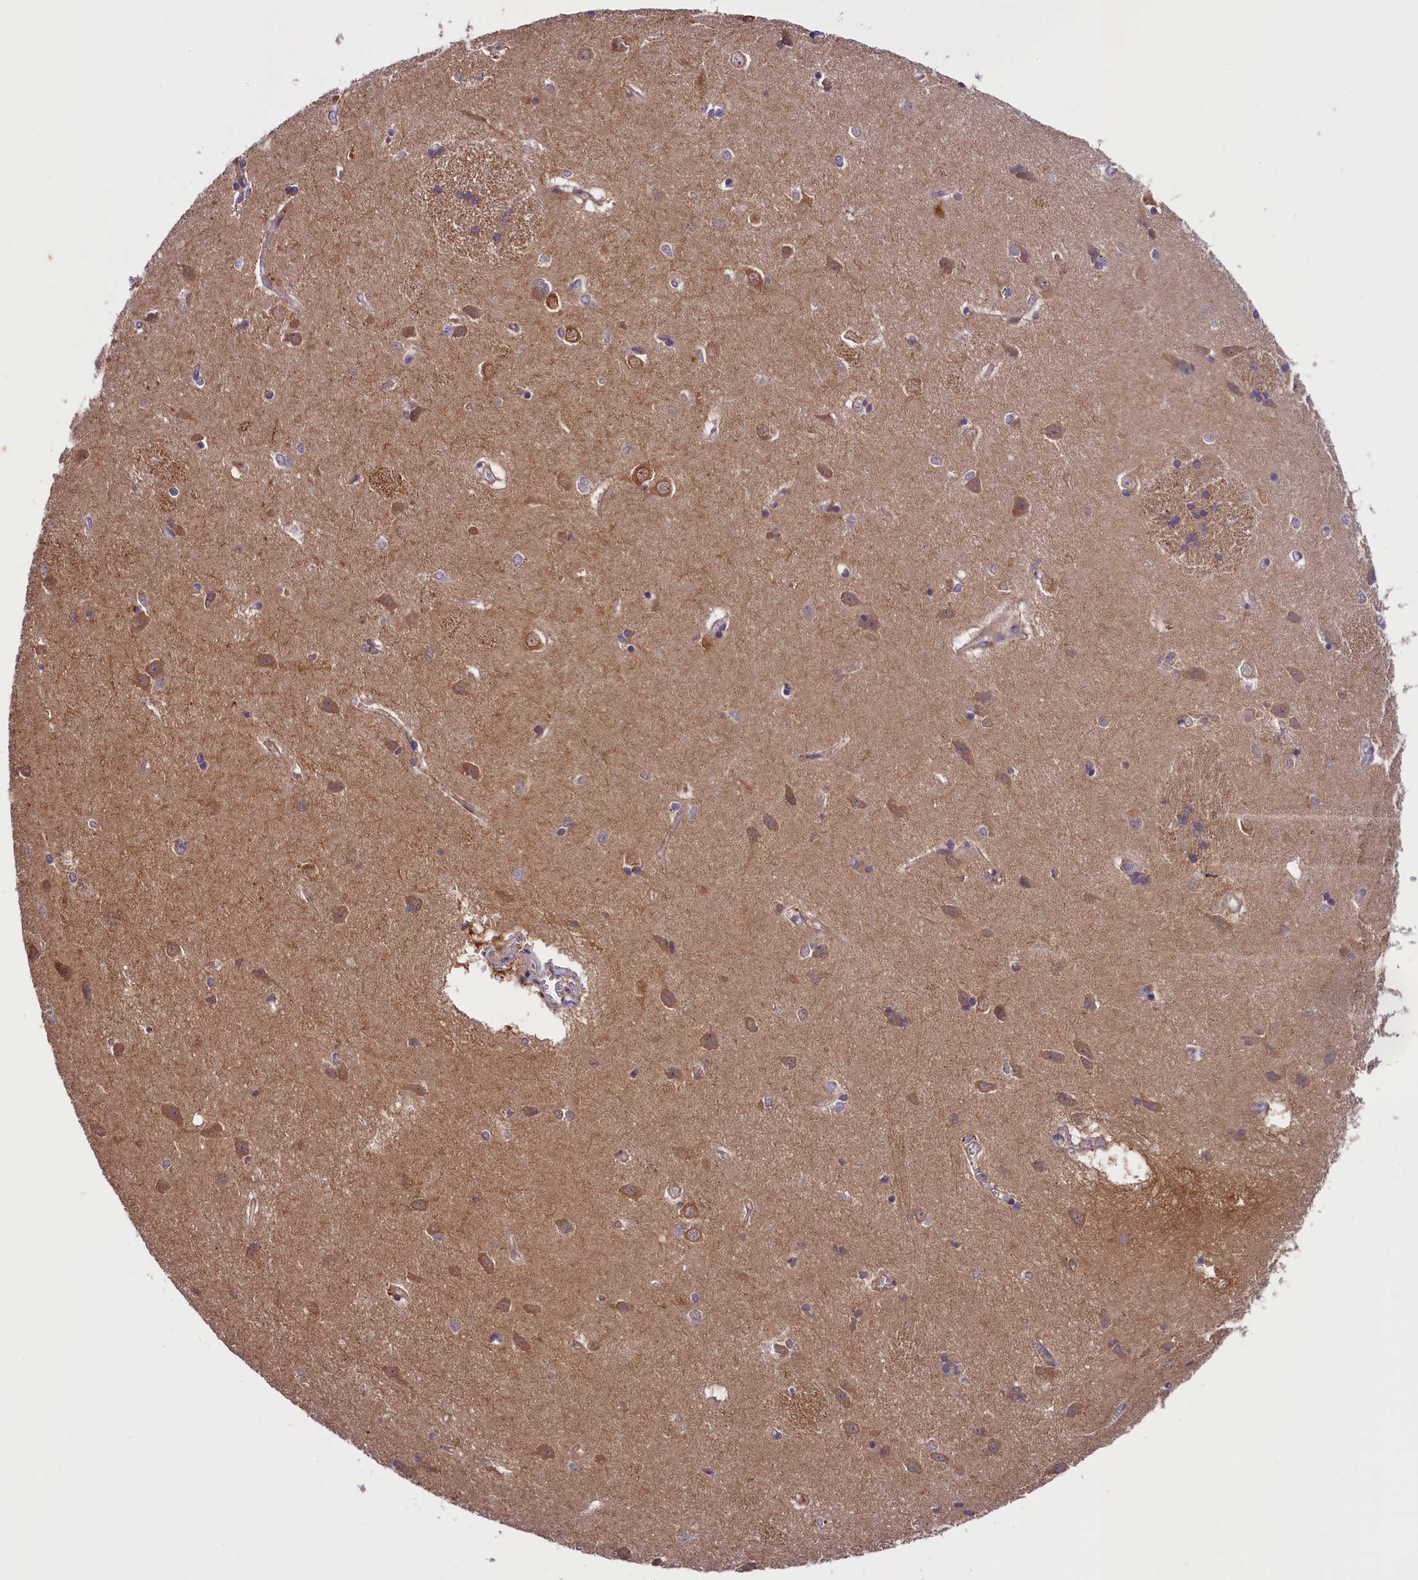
{"staining": {"intensity": "negative", "quantity": "none", "location": "none"}, "tissue": "caudate", "cell_type": "Glial cells", "image_type": "normal", "snomed": [{"axis": "morphology", "description": "Normal tissue, NOS"}, {"axis": "topography", "description": "Lateral ventricle wall"}], "caption": "IHC micrograph of normal caudate: human caudate stained with DAB reveals no significant protein staining in glial cells.", "gene": "OSGEP", "patient": {"sex": "male", "age": 37}}